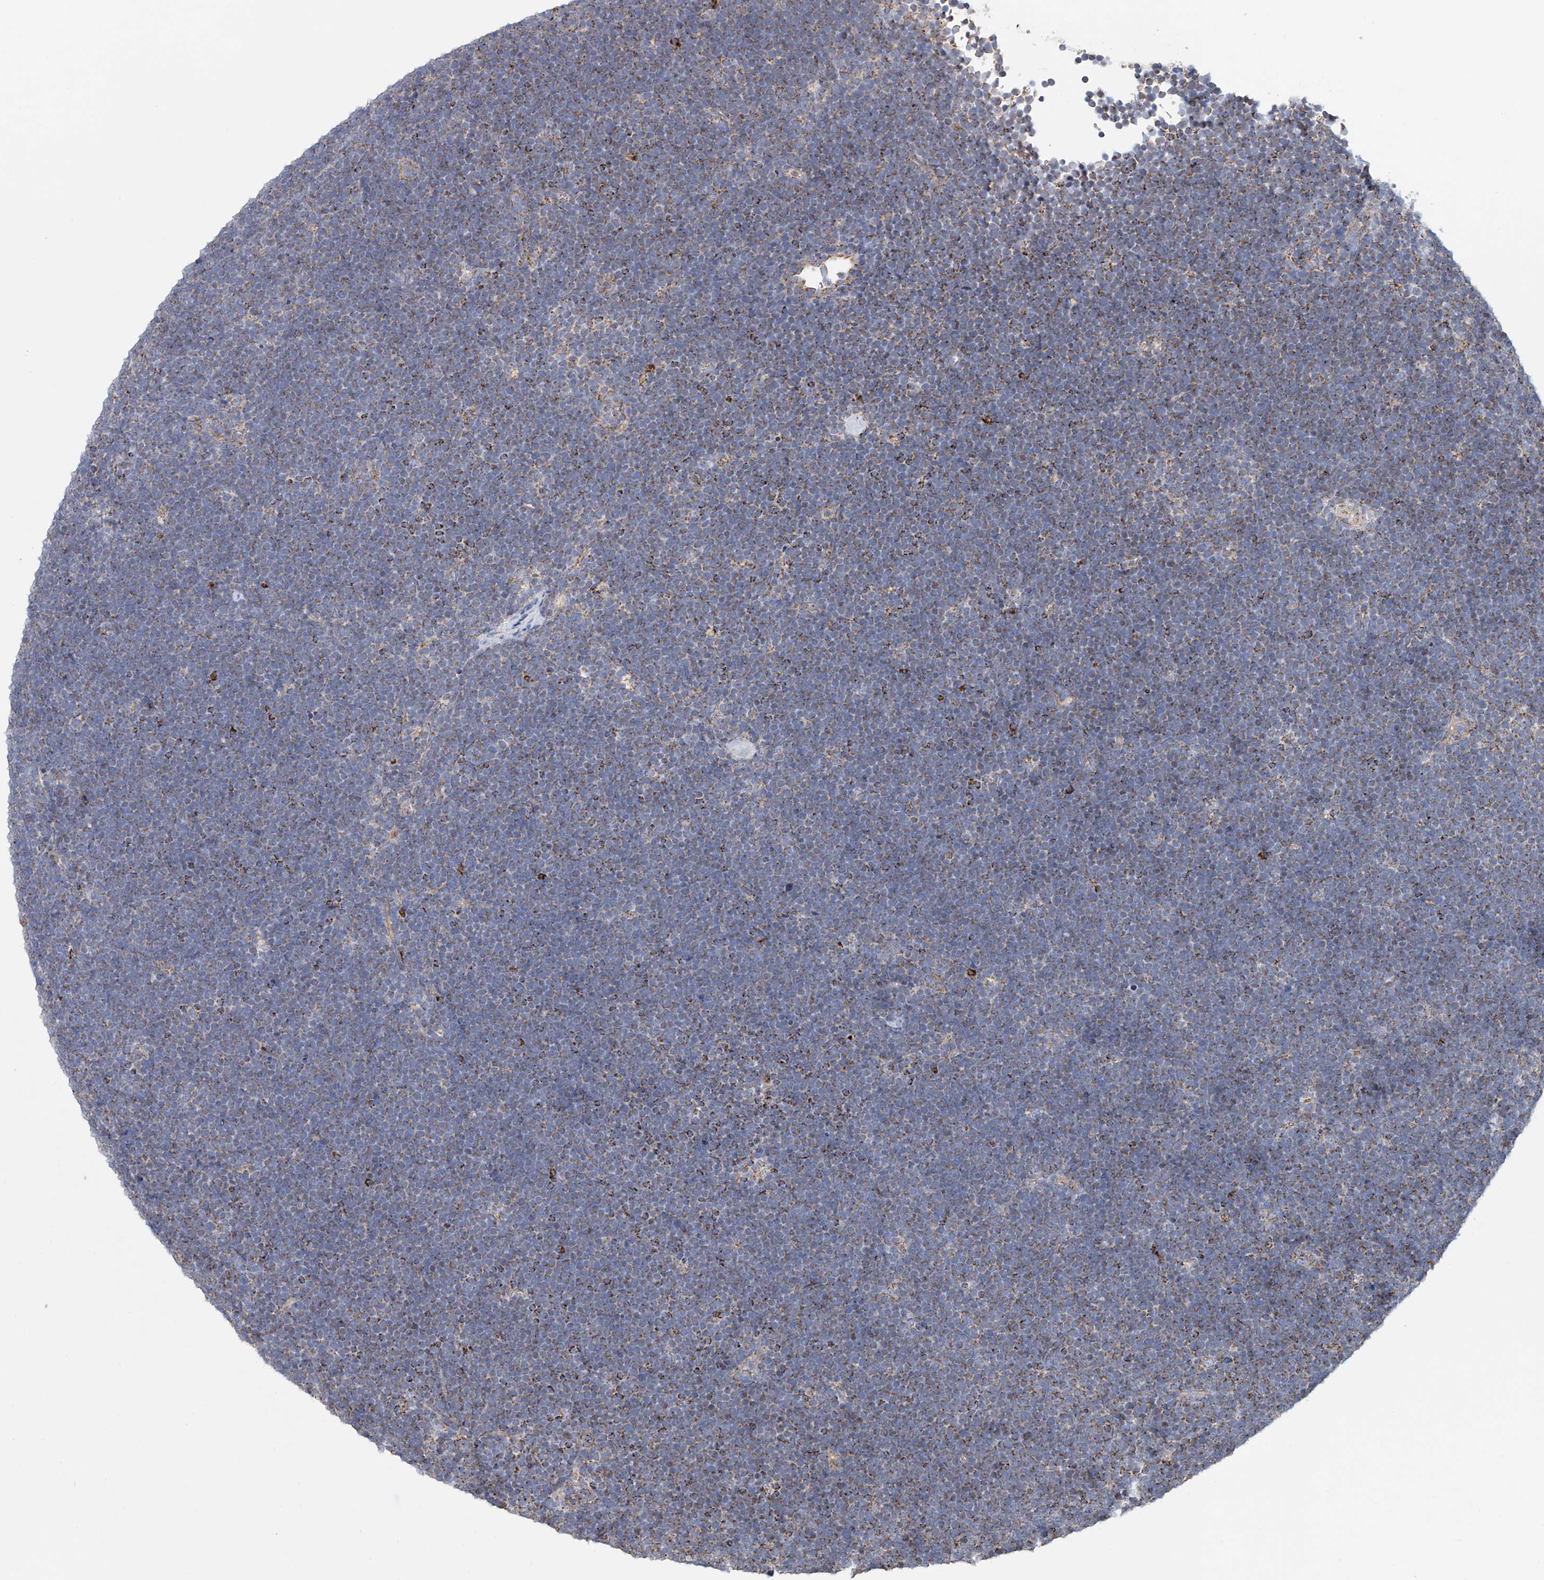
{"staining": {"intensity": "weak", "quantity": ">75%", "location": "cytoplasmic/membranous"}, "tissue": "lymphoma", "cell_type": "Tumor cells", "image_type": "cancer", "snomed": [{"axis": "morphology", "description": "Malignant lymphoma, non-Hodgkin's type, High grade"}, {"axis": "topography", "description": "Lymph node"}], "caption": "Immunohistochemical staining of human lymphoma displays low levels of weak cytoplasmic/membranous positivity in approximately >75% of tumor cells. (DAB (3,3'-diaminobenzidine) IHC with brightfield microscopy, high magnification).", "gene": "MCL1", "patient": {"sex": "male", "age": 13}}